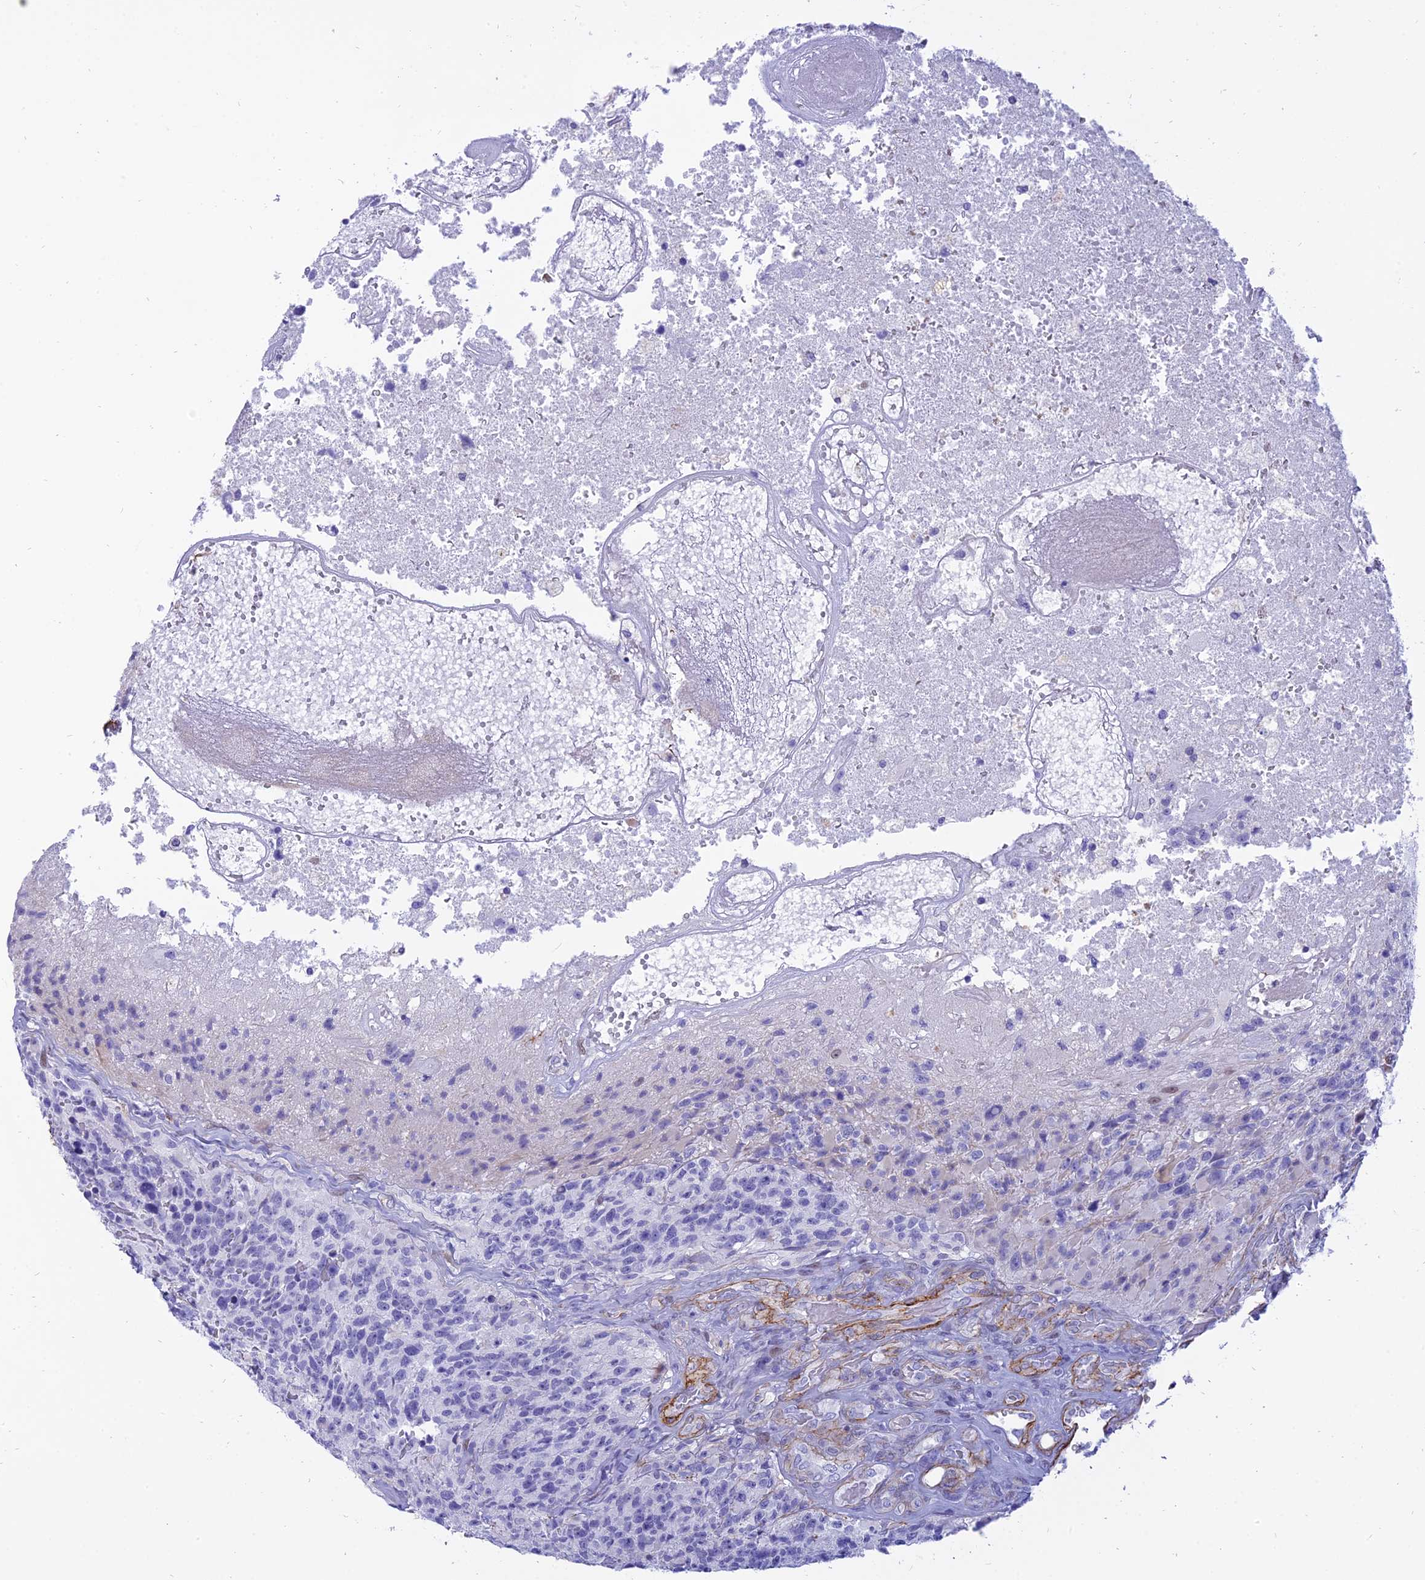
{"staining": {"intensity": "negative", "quantity": "none", "location": "none"}, "tissue": "glioma", "cell_type": "Tumor cells", "image_type": "cancer", "snomed": [{"axis": "morphology", "description": "Glioma, malignant, High grade"}, {"axis": "topography", "description": "Brain"}], "caption": "Immunohistochemistry (IHC) image of neoplastic tissue: human malignant high-grade glioma stained with DAB demonstrates no significant protein expression in tumor cells.", "gene": "CENPV", "patient": {"sex": "male", "age": 76}}